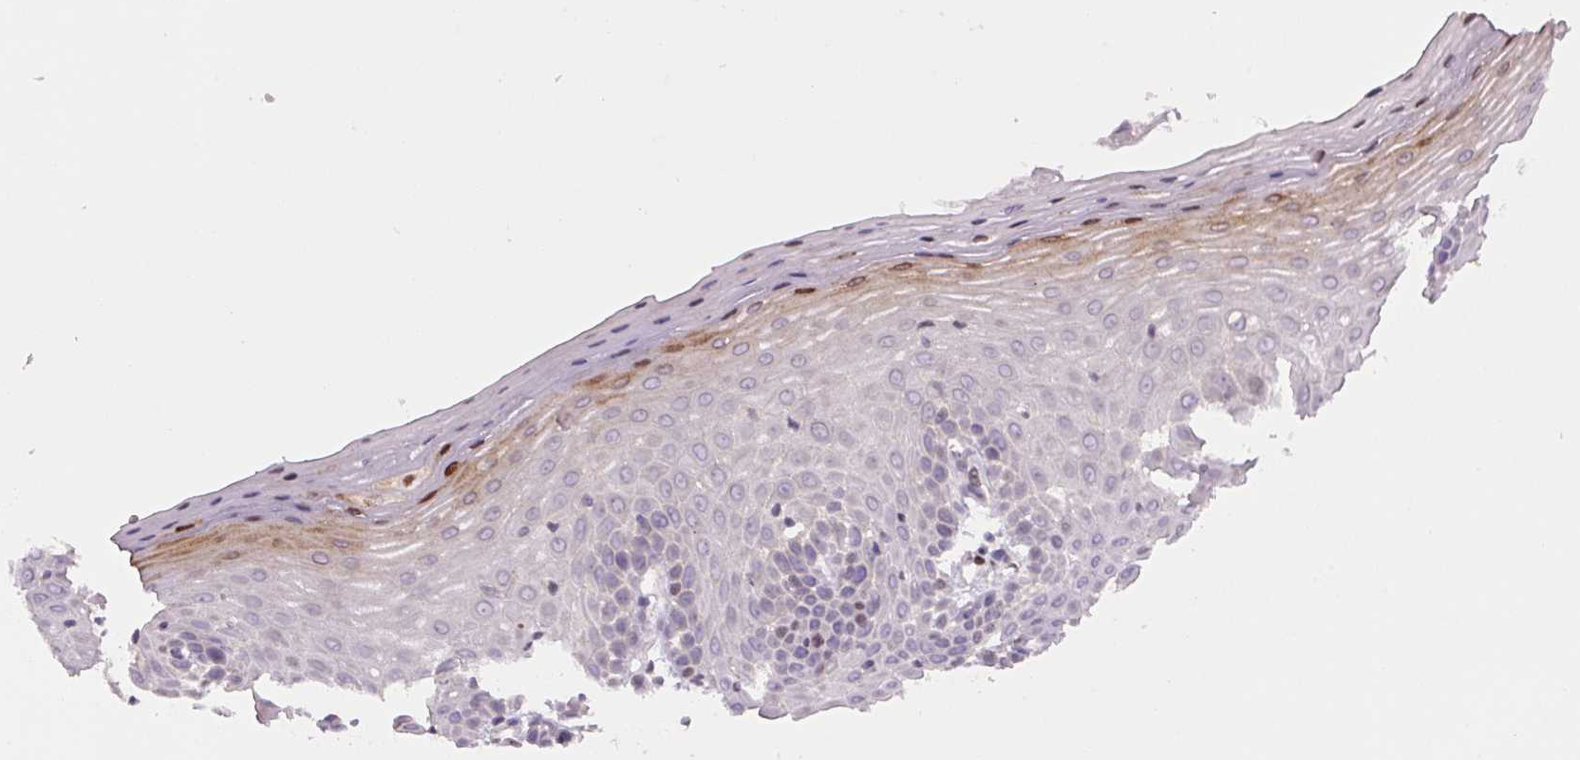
{"staining": {"intensity": "moderate", "quantity": "25%-75%", "location": "cytoplasmic/membranous"}, "tissue": "cervix", "cell_type": "Glandular cells", "image_type": "normal", "snomed": [{"axis": "morphology", "description": "Normal tissue, NOS"}, {"axis": "topography", "description": "Cervix"}], "caption": "Protein staining by immunohistochemistry (IHC) shows moderate cytoplasmic/membranous staining in approximately 25%-75% of glandular cells in unremarkable cervix. Ihc stains the protein of interest in brown and the nuclei are stained blue.", "gene": "YIF1B", "patient": {"sex": "female", "age": 36}}